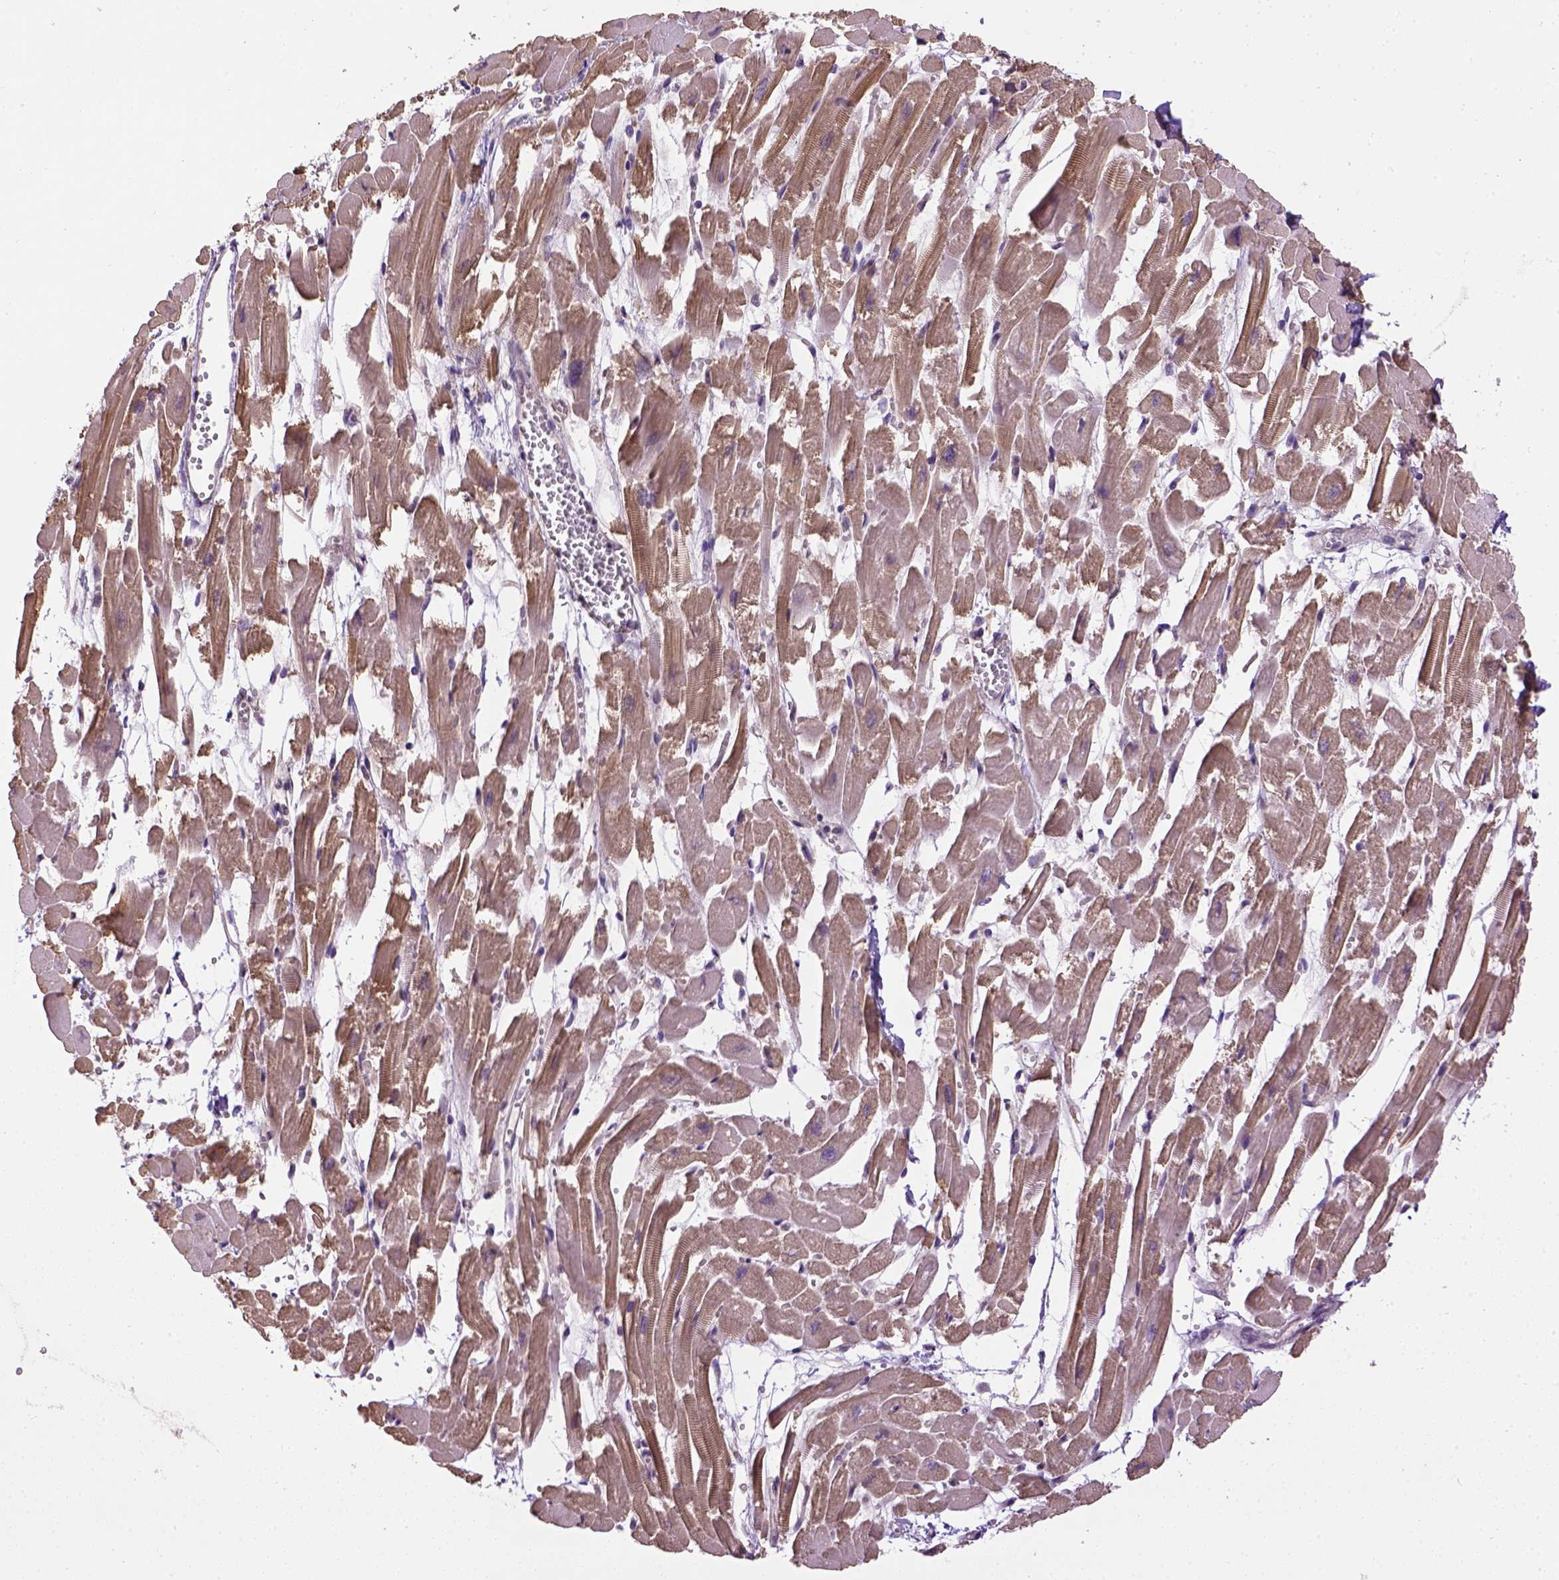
{"staining": {"intensity": "weak", "quantity": ">75%", "location": "cytoplasmic/membranous"}, "tissue": "heart muscle", "cell_type": "Cardiomyocytes", "image_type": "normal", "snomed": [{"axis": "morphology", "description": "Normal tissue, NOS"}, {"axis": "topography", "description": "Heart"}], "caption": "A high-resolution histopathology image shows immunohistochemistry staining of normal heart muscle, which exhibits weak cytoplasmic/membranous expression in about >75% of cardiomyocytes. Using DAB (3,3'-diaminobenzidine) (brown) and hematoxylin (blue) stains, captured at high magnification using brightfield microscopy.", "gene": "KAZN", "patient": {"sex": "female", "age": 52}}